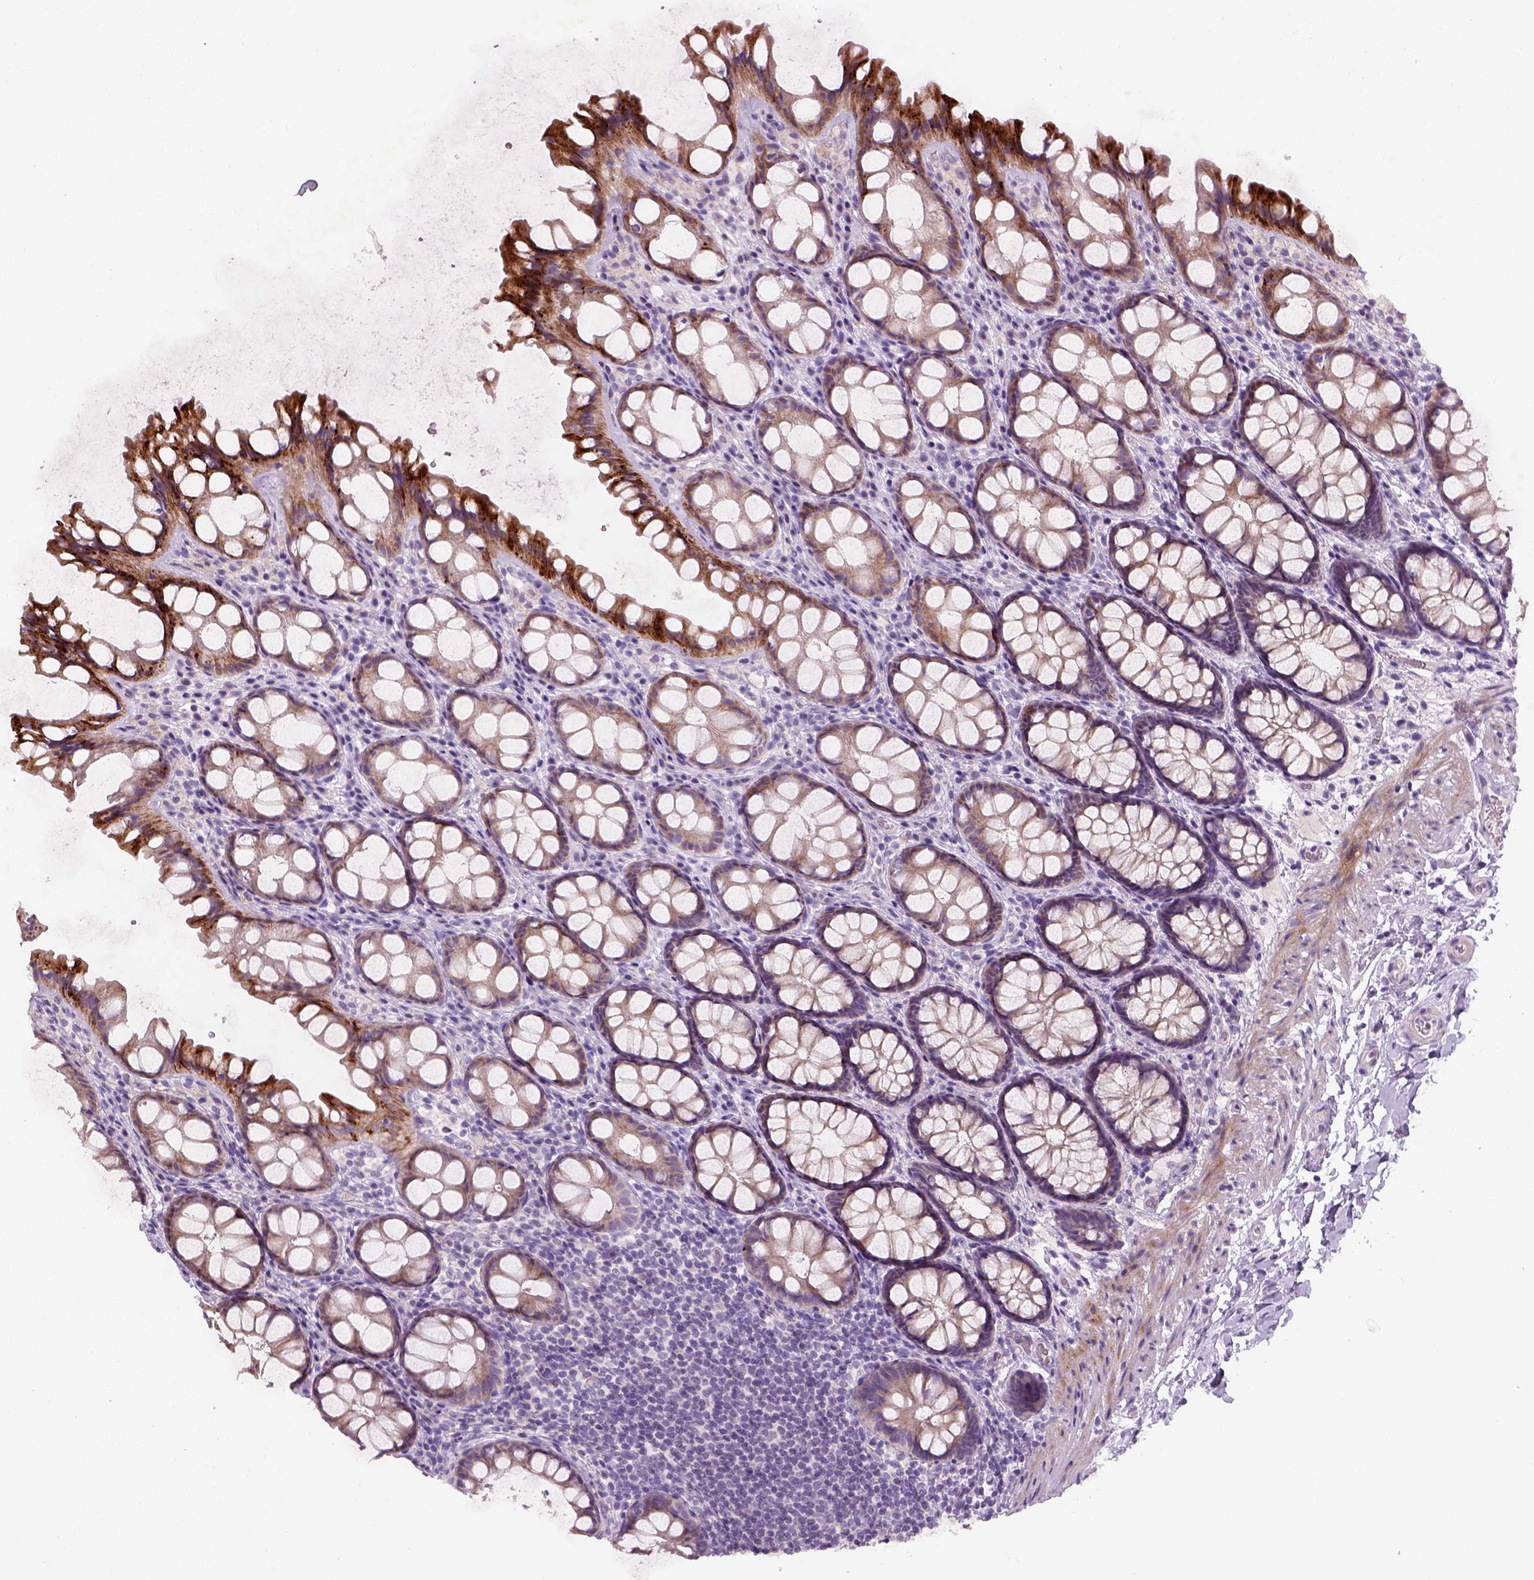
{"staining": {"intensity": "negative", "quantity": "none", "location": "none"}, "tissue": "colon", "cell_type": "Endothelial cells", "image_type": "normal", "snomed": [{"axis": "morphology", "description": "Normal tissue, NOS"}, {"axis": "topography", "description": "Colon"}], "caption": "Immunohistochemical staining of unremarkable colon displays no significant expression in endothelial cells.", "gene": "NUDT6", "patient": {"sex": "male", "age": 47}}